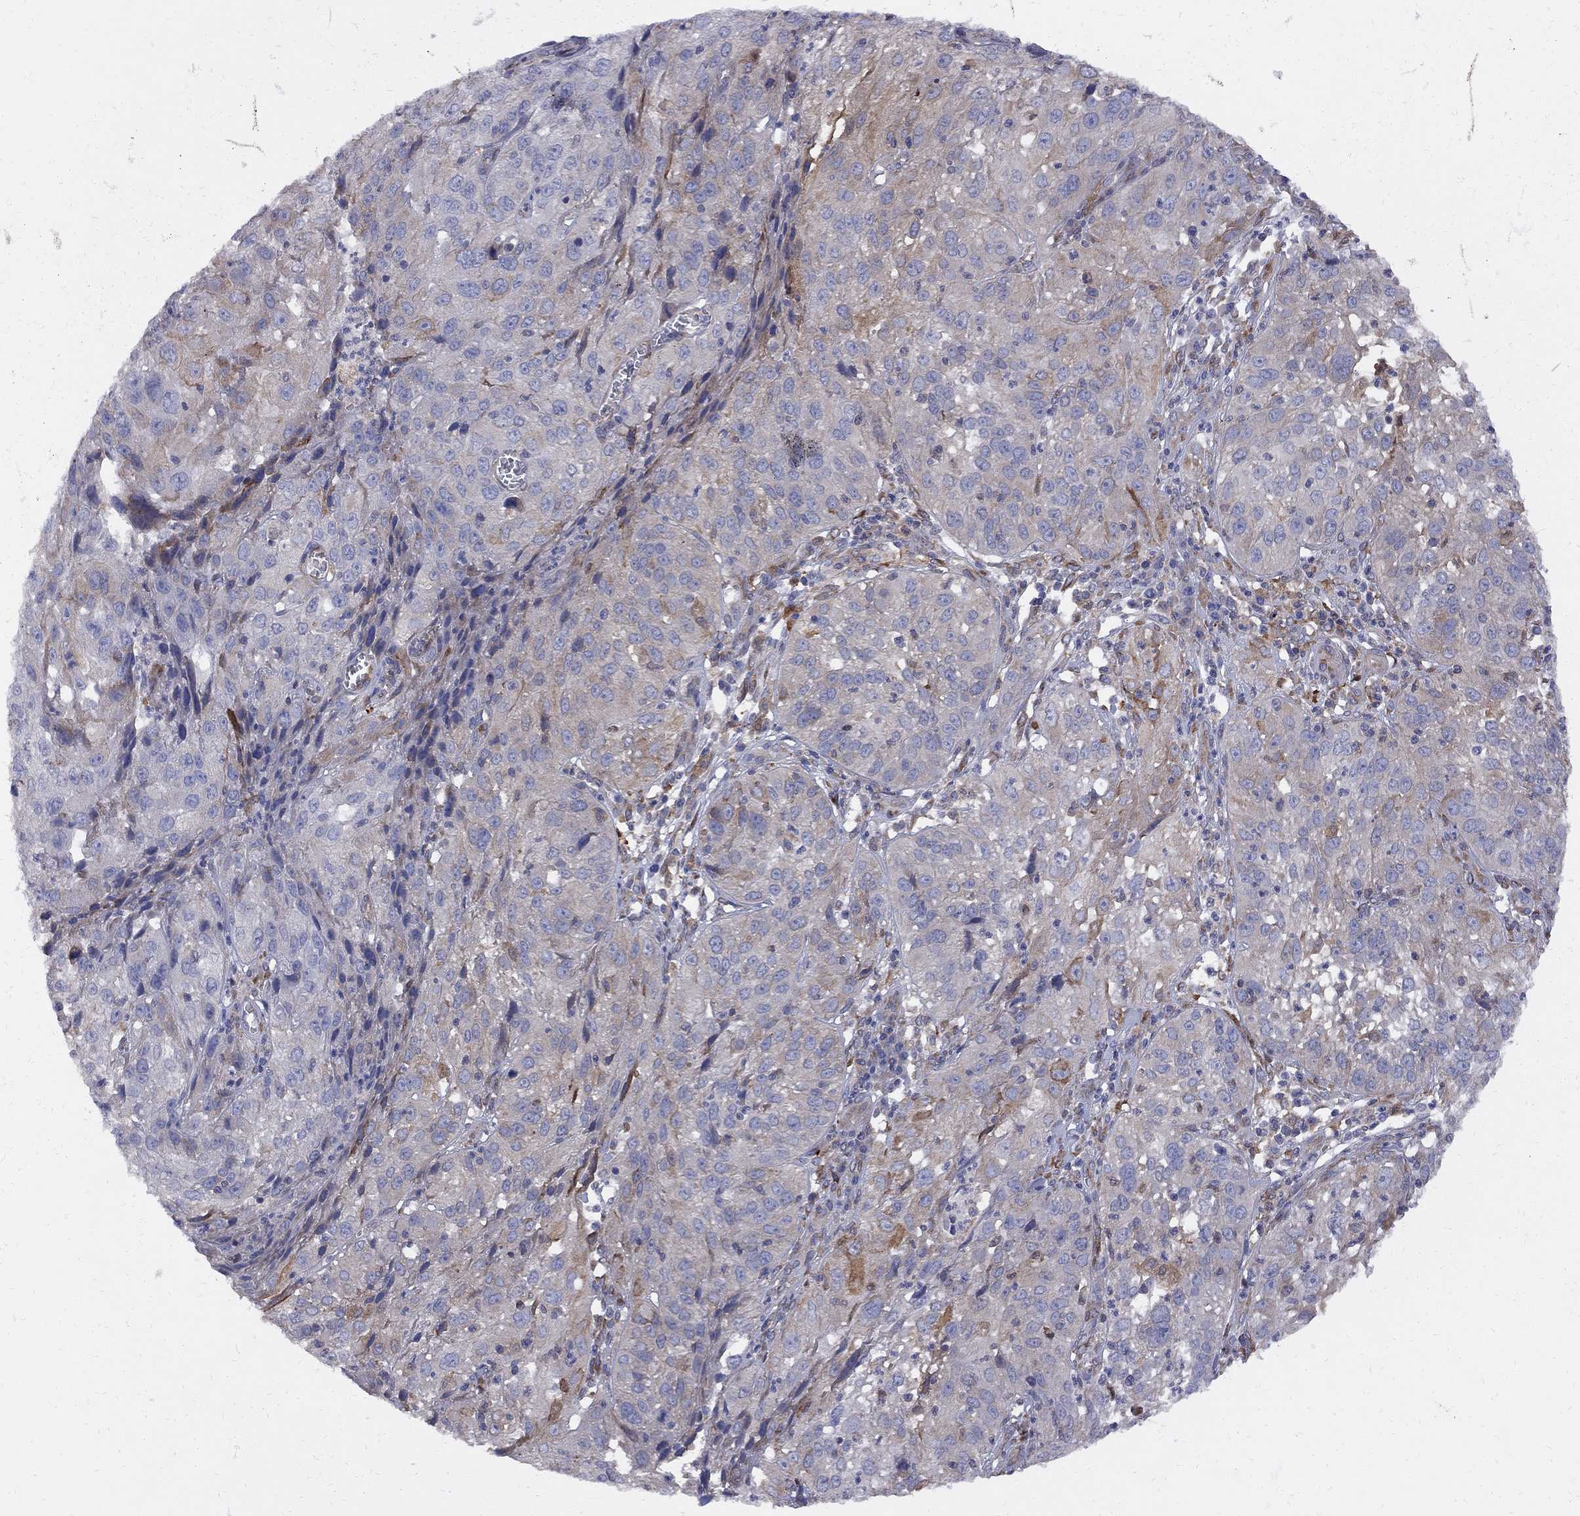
{"staining": {"intensity": "moderate", "quantity": "<25%", "location": "cytoplasmic/membranous"}, "tissue": "cervical cancer", "cell_type": "Tumor cells", "image_type": "cancer", "snomed": [{"axis": "morphology", "description": "Squamous cell carcinoma, NOS"}, {"axis": "topography", "description": "Cervix"}], "caption": "A histopathology image of human cervical squamous cell carcinoma stained for a protein demonstrates moderate cytoplasmic/membranous brown staining in tumor cells.", "gene": "MTHFR", "patient": {"sex": "female", "age": 32}}